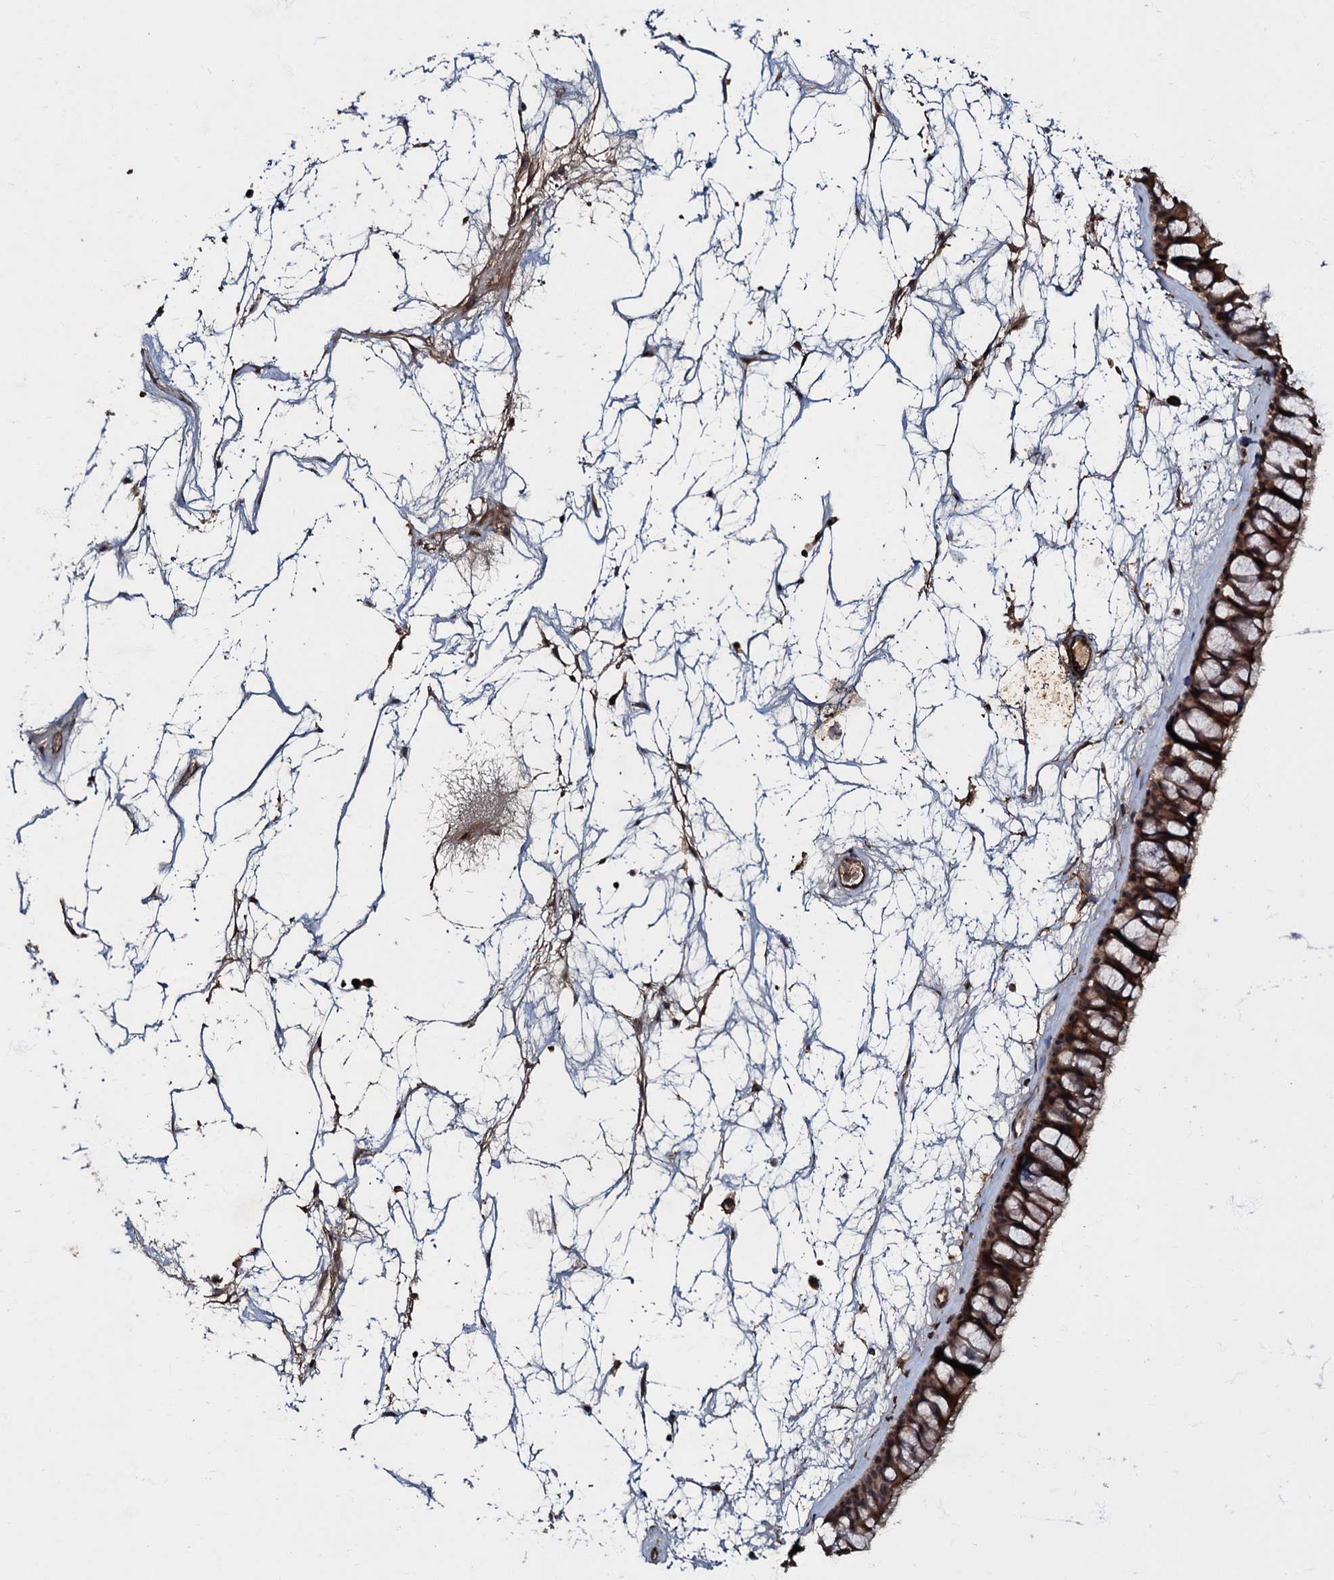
{"staining": {"intensity": "strong", "quantity": ">75%", "location": "cytoplasmic/membranous"}, "tissue": "nasopharynx", "cell_type": "Respiratory epithelial cells", "image_type": "normal", "snomed": [{"axis": "morphology", "description": "Normal tissue, NOS"}, {"axis": "topography", "description": "Nasopharynx"}], "caption": "Protein expression analysis of unremarkable human nasopharynx reveals strong cytoplasmic/membranous positivity in about >75% of respiratory epithelial cells.", "gene": "MANSC4", "patient": {"sex": "male", "age": 64}}